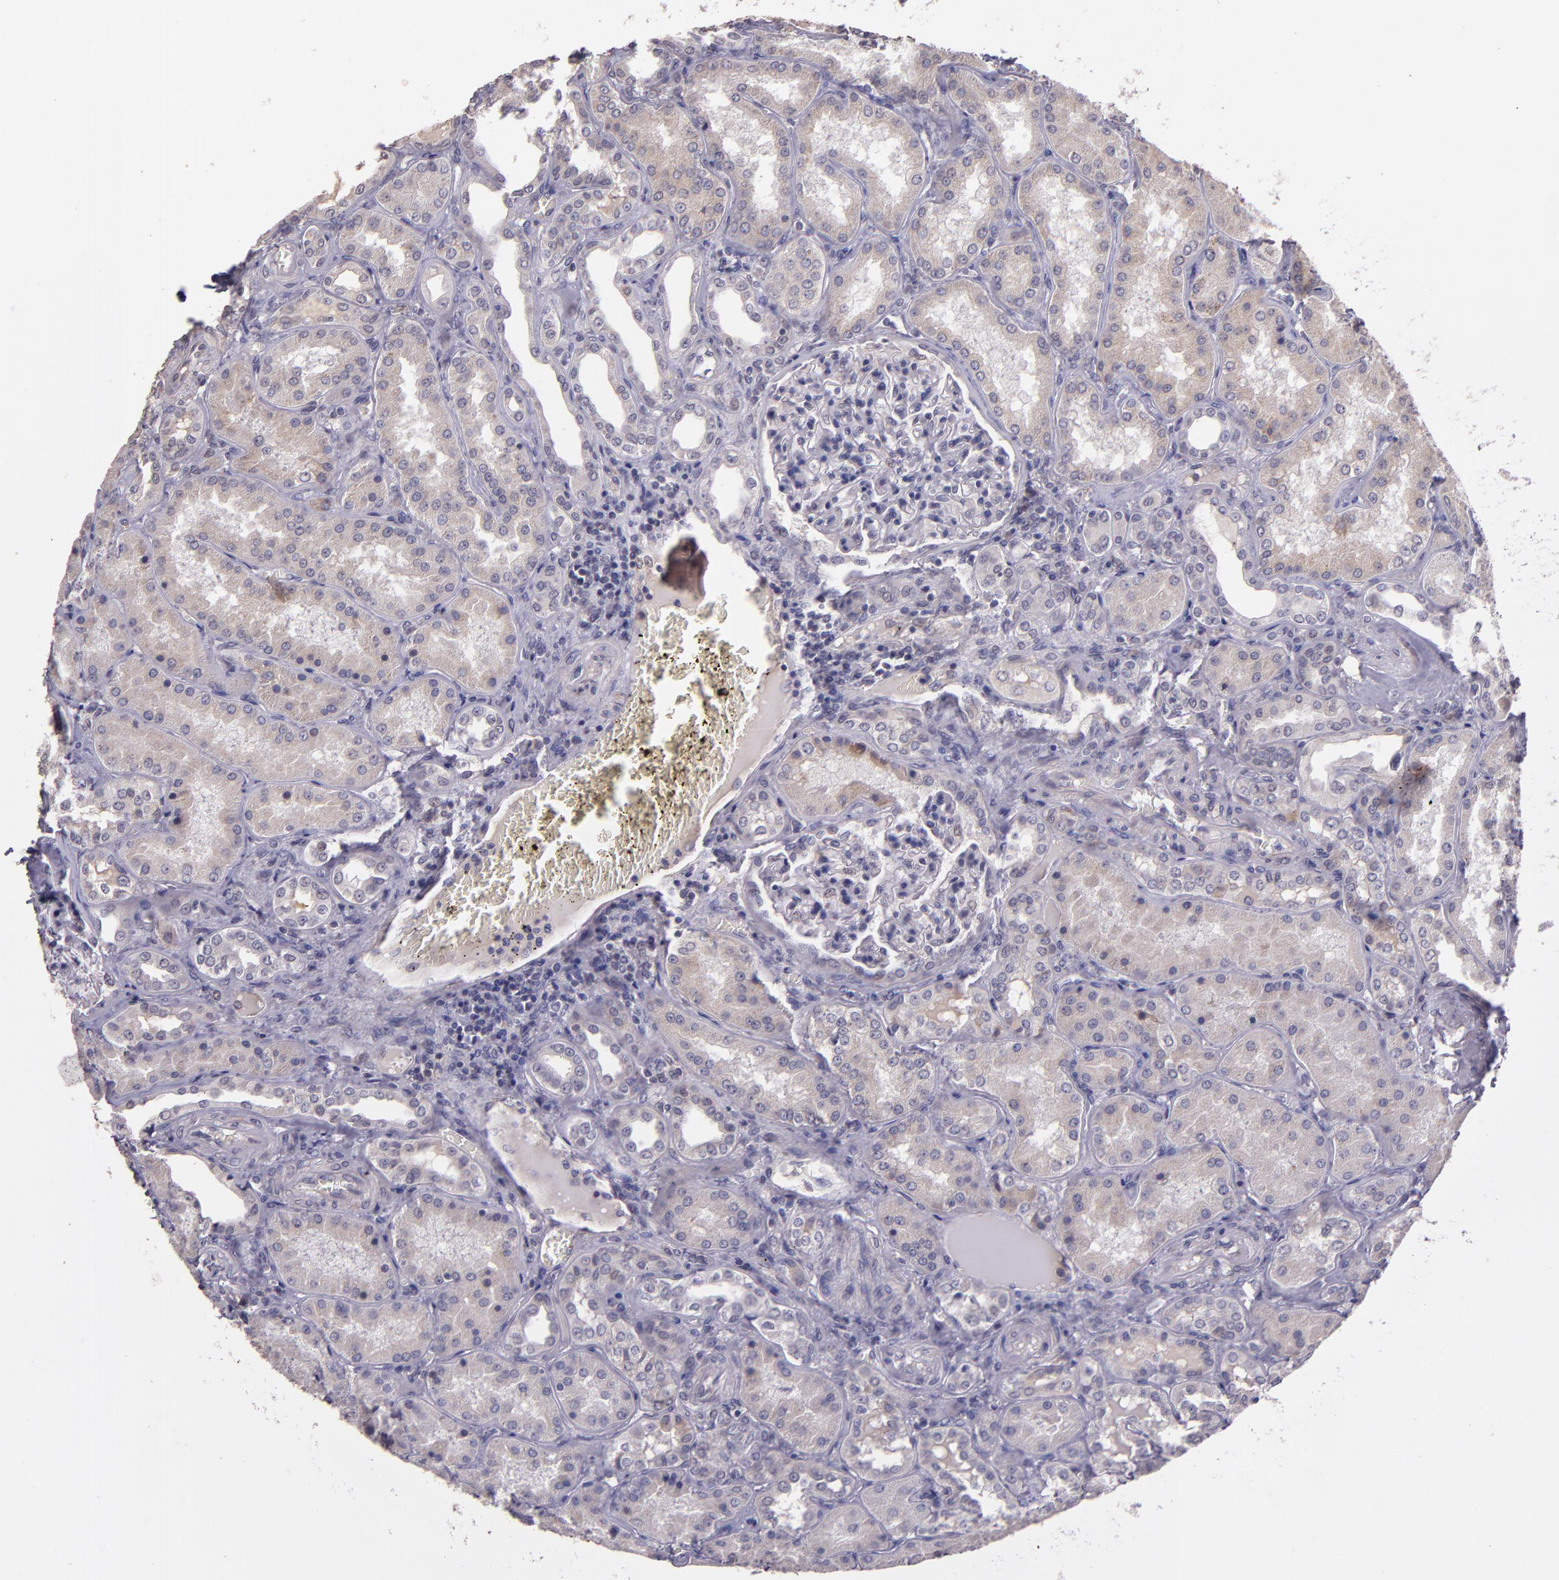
{"staining": {"intensity": "negative", "quantity": "none", "location": "none"}, "tissue": "kidney", "cell_type": "Cells in glomeruli", "image_type": "normal", "snomed": [{"axis": "morphology", "description": "Normal tissue, NOS"}, {"axis": "topography", "description": "Kidney"}], "caption": "Cells in glomeruli show no significant positivity in unremarkable kidney. (DAB immunohistochemistry, high magnification).", "gene": "TAF7L", "patient": {"sex": "female", "age": 56}}